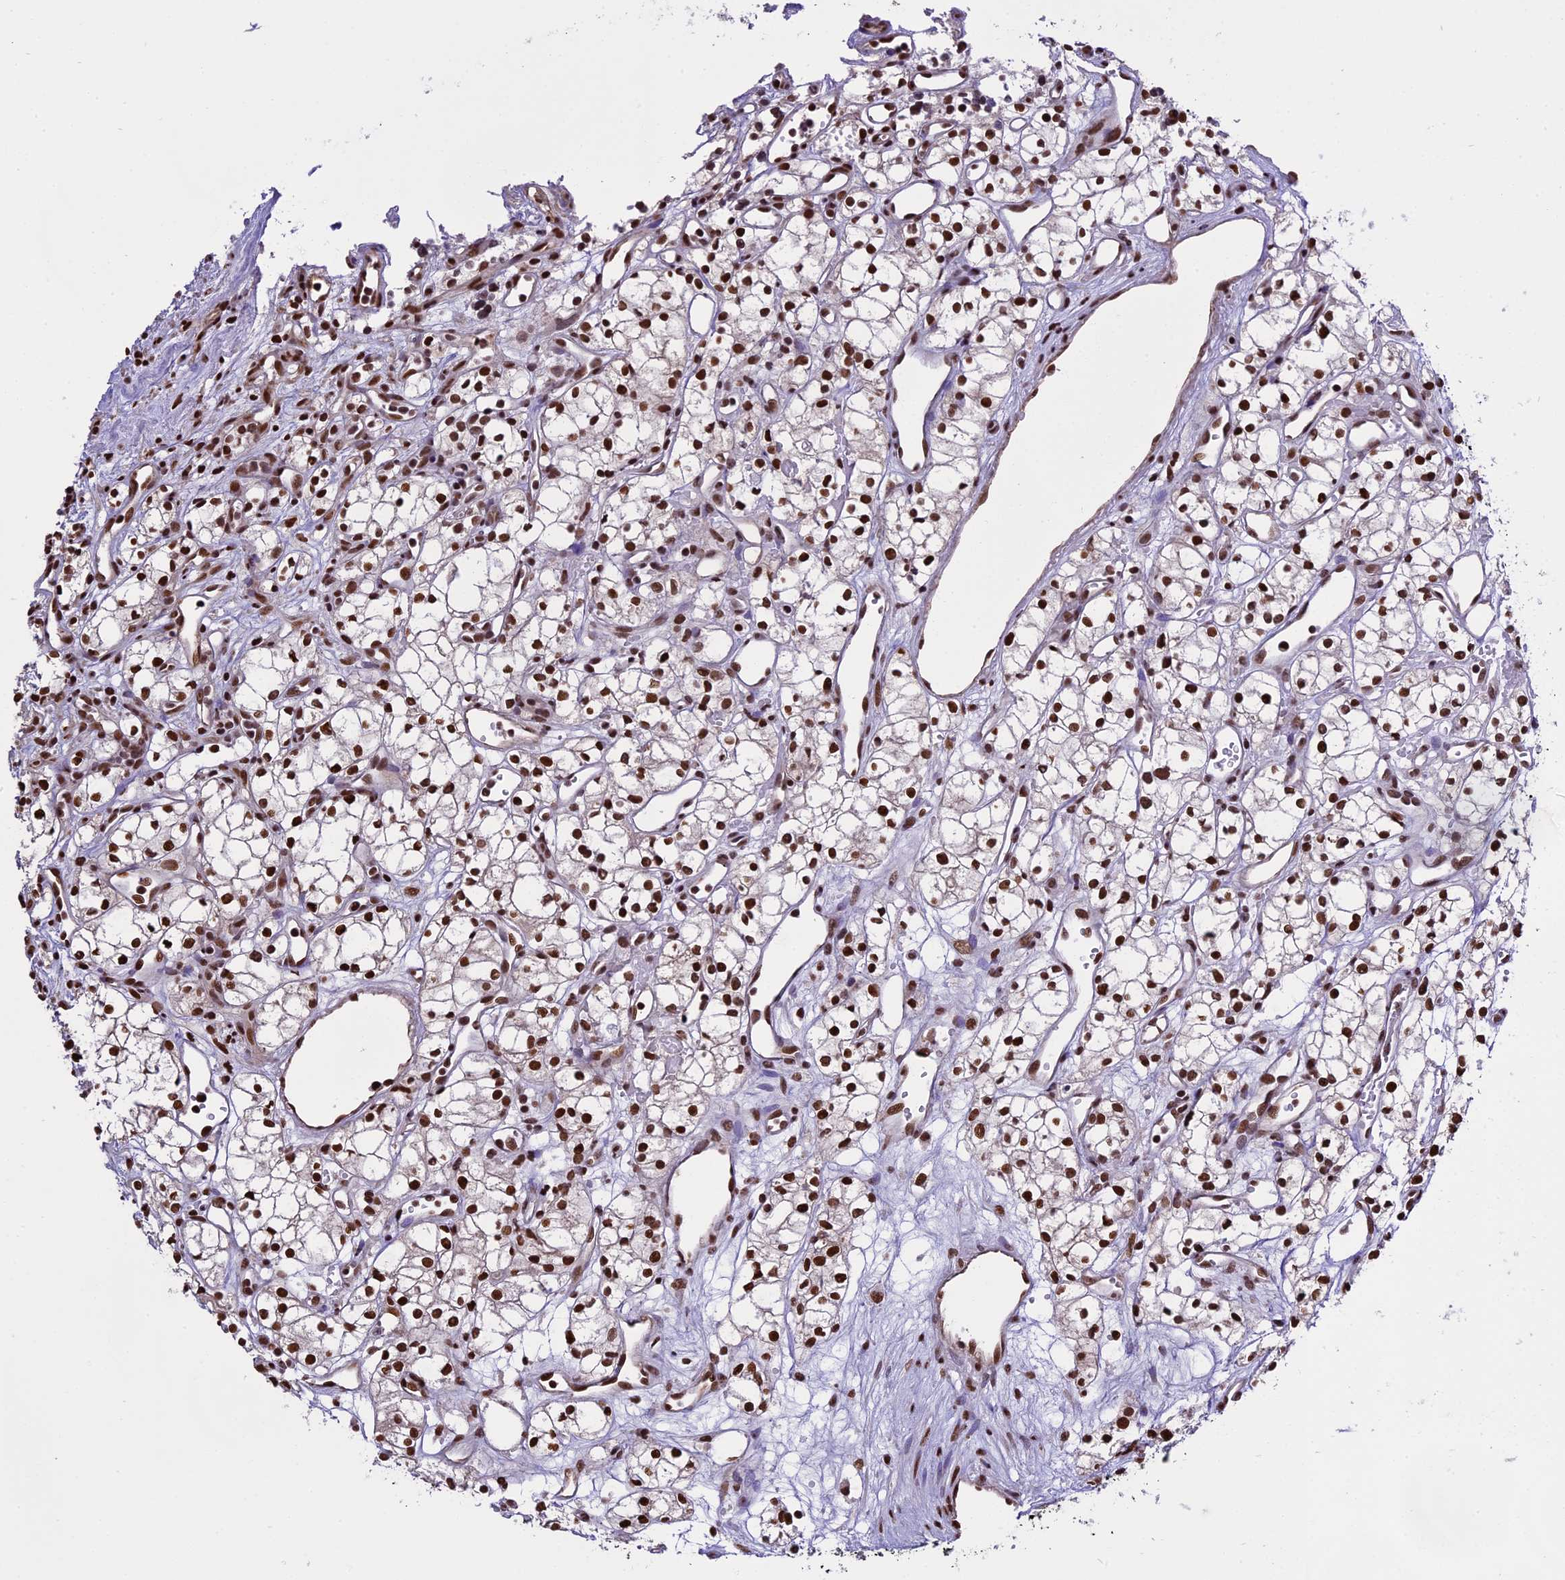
{"staining": {"intensity": "strong", "quantity": ">75%", "location": "nuclear"}, "tissue": "renal cancer", "cell_type": "Tumor cells", "image_type": "cancer", "snomed": [{"axis": "morphology", "description": "Adenocarcinoma, NOS"}, {"axis": "topography", "description": "Kidney"}], "caption": "Tumor cells exhibit strong nuclear positivity in approximately >75% of cells in adenocarcinoma (renal).", "gene": "POLR3E", "patient": {"sex": "male", "age": 59}}